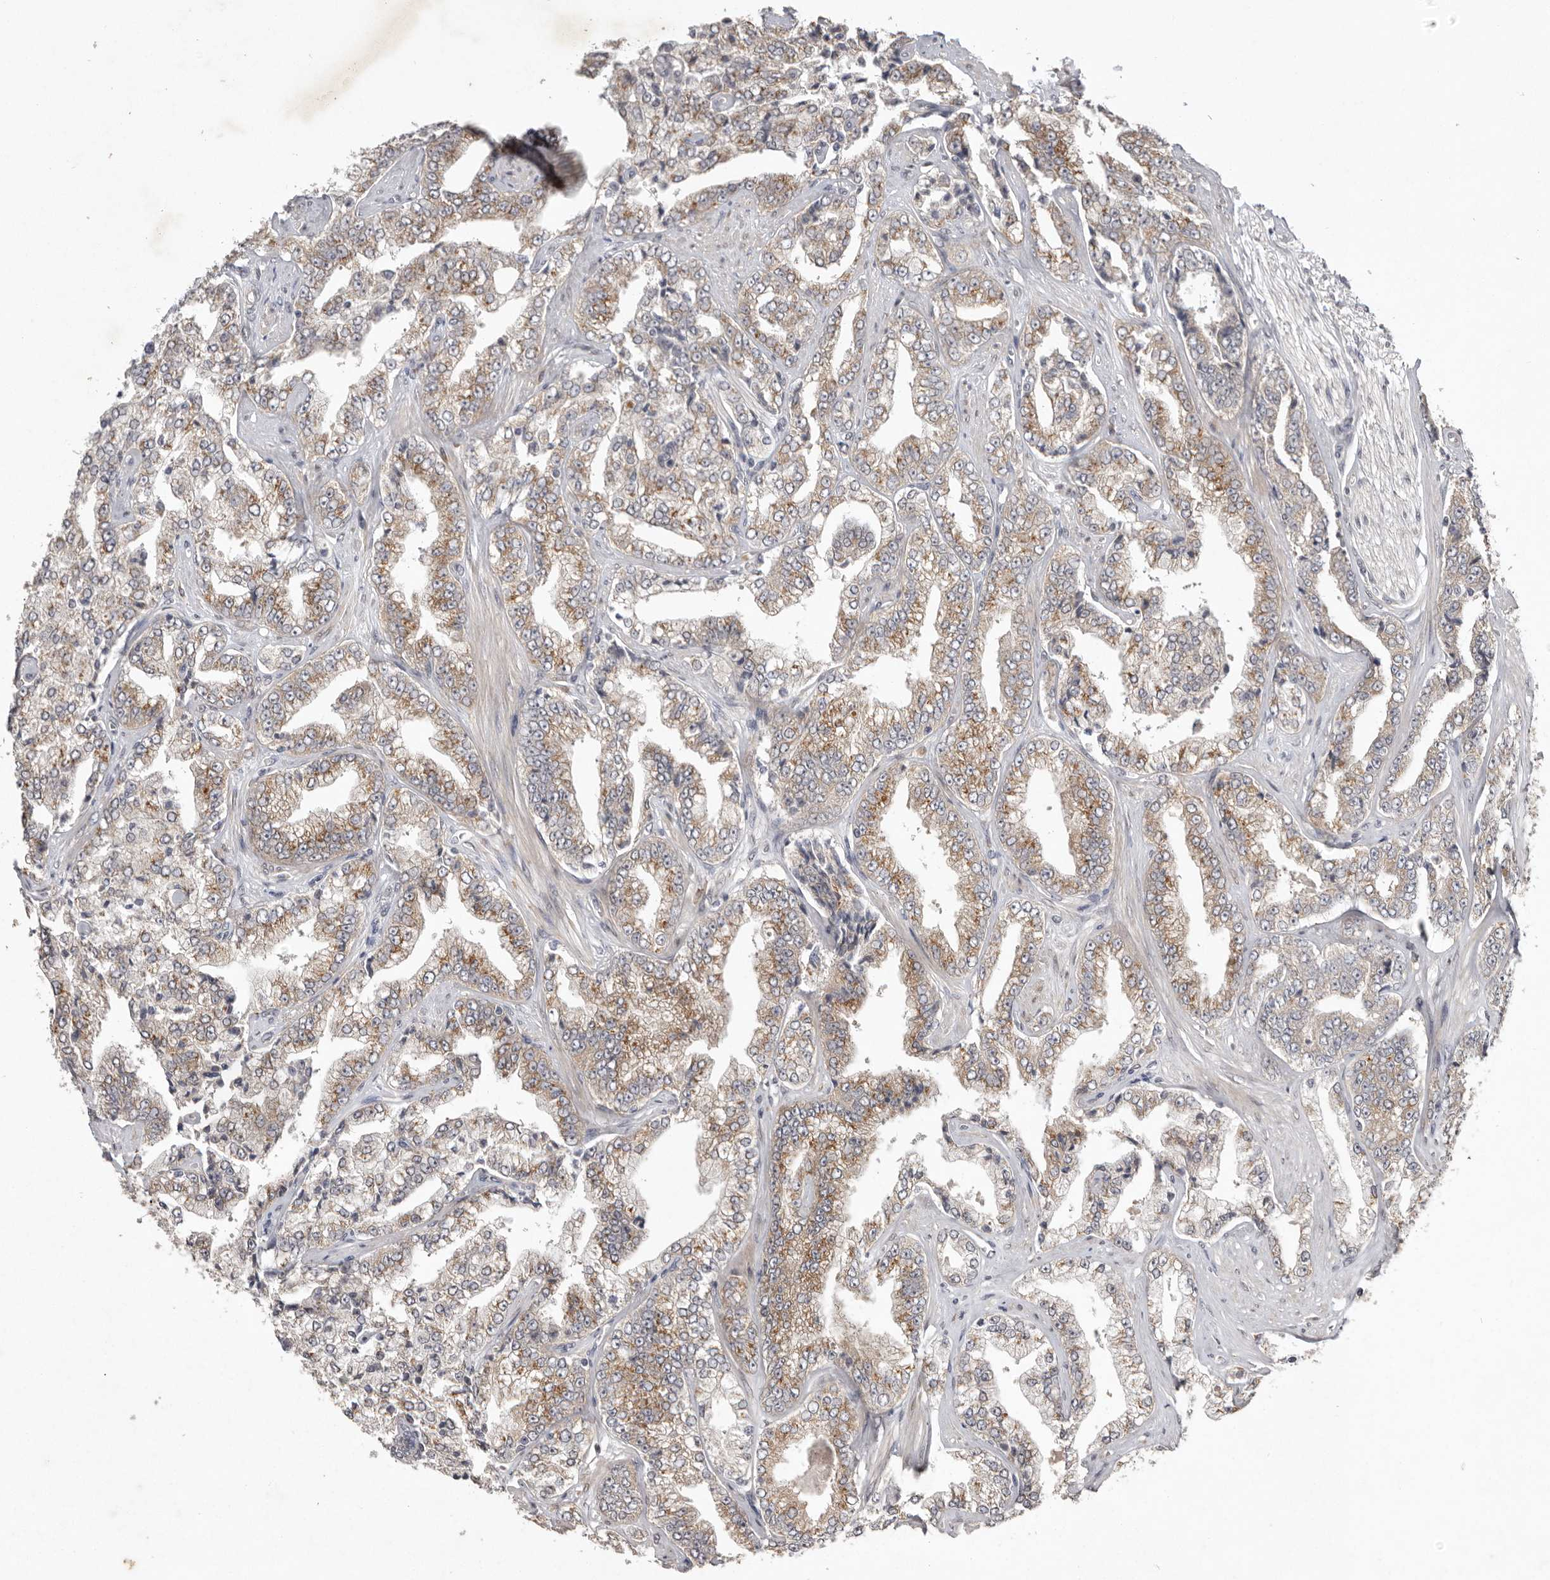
{"staining": {"intensity": "moderate", "quantity": ">75%", "location": "cytoplasmic/membranous"}, "tissue": "prostate cancer", "cell_type": "Tumor cells", "image_type": "cancer", "snomed": [{"axis": "morphology", "description": "Adenocarcinoma, High grade"}, {"axis": "topography", "description": "Prostate"}], "caption": "IHC of human high-grade adenocarcinoma (prostate) demonstrates medium levels of moderate cytoplasmic/membranous staining in approximately >75% of tumor cells. (DAB IHC with brightfield microscopy, high magnification).", "gene": "NSUN4", "patient": {"sex": "male", "age": 71}}